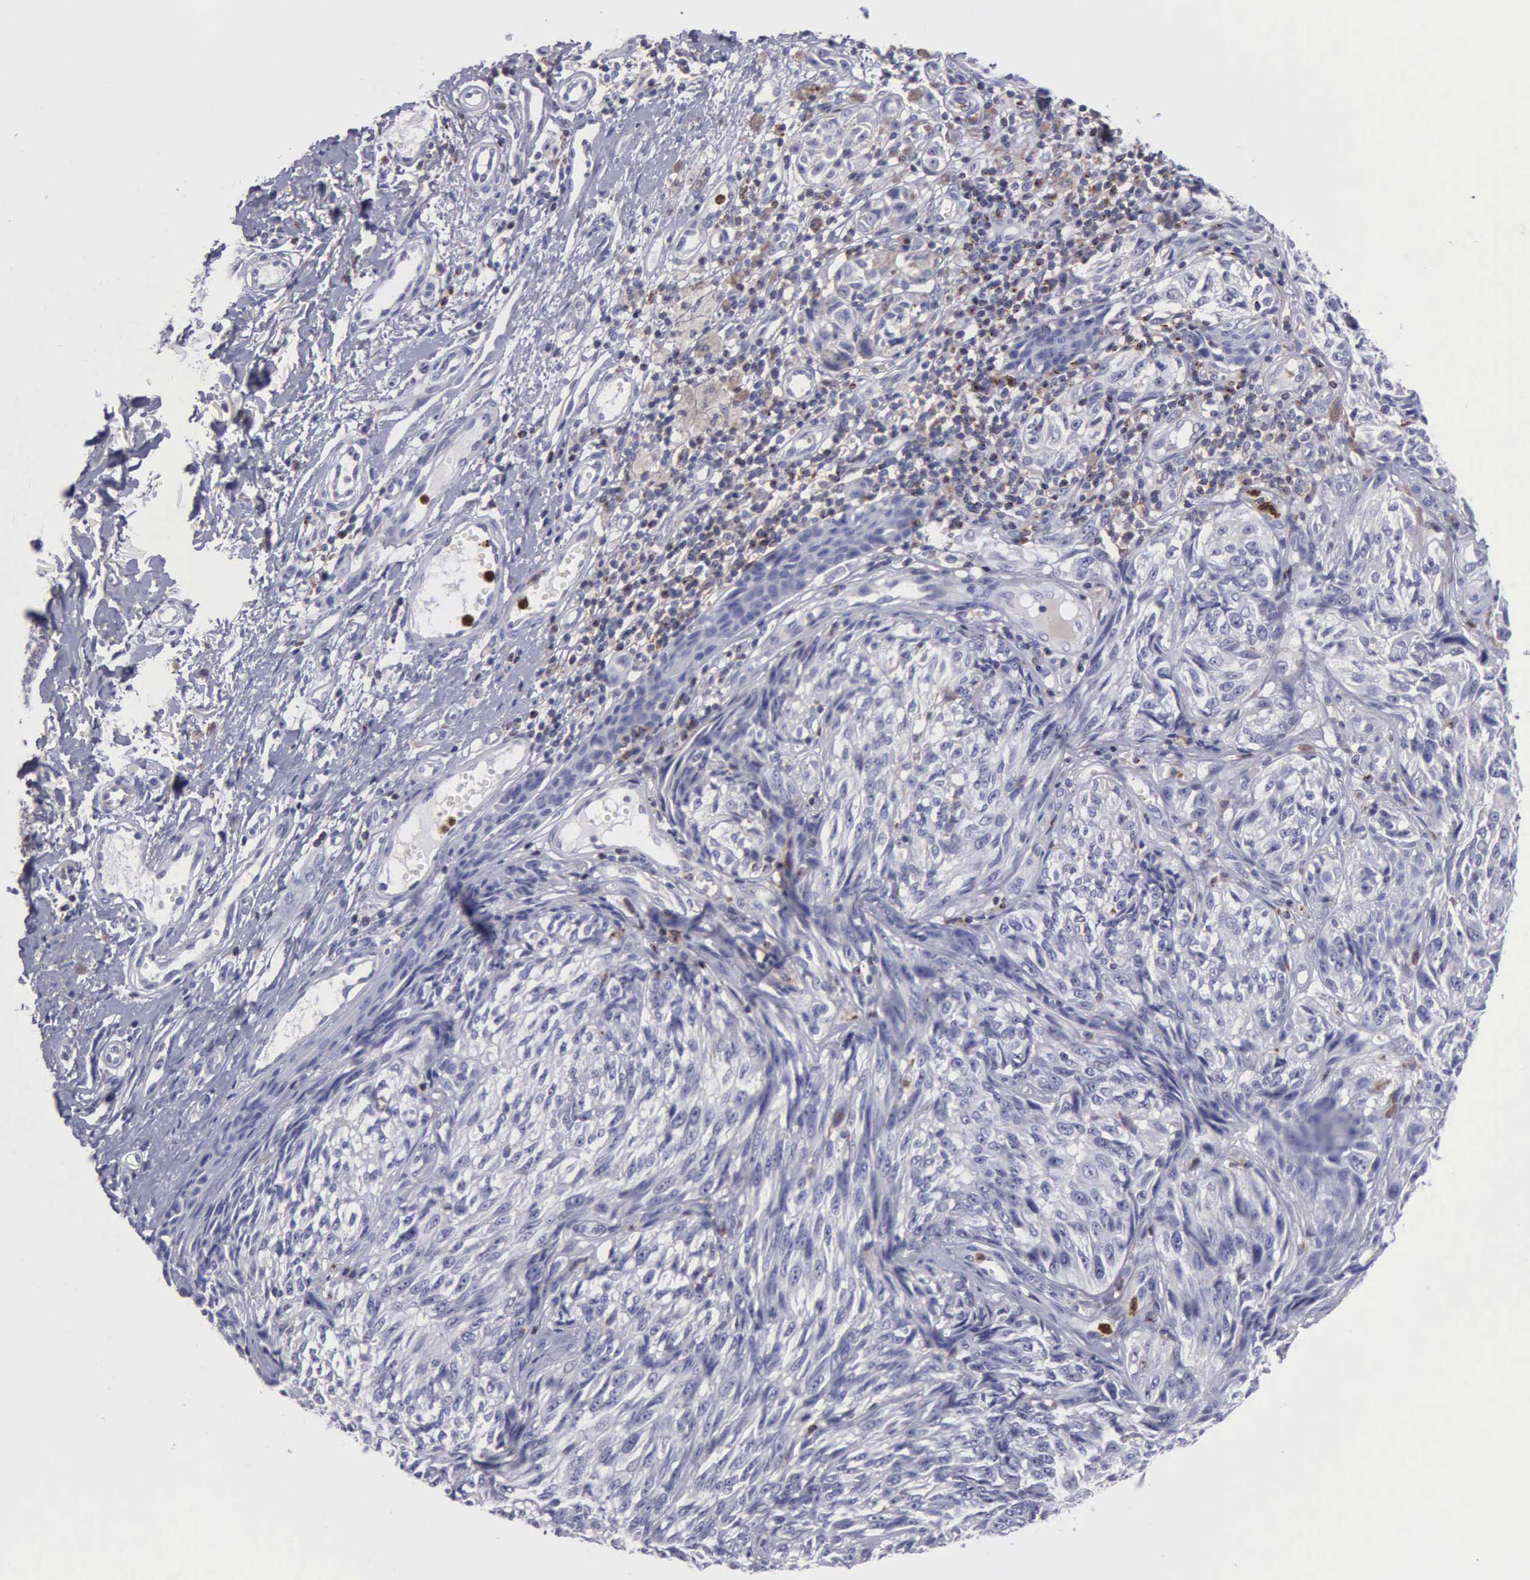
{"staining": {"intensity": "negative", "quantity": "none", "location": "none"}, "tissue": "melanoma", "cell_type": "Tumor cells", "image_type": "cancer", "snomed": [{"axis": "morphology", "description": "Malignant melanoma, NOS"}, {"axis": "topography", "description": "Skin"}], "caption": "Malignant melanoma was stained to show a protein in brown. There is no significant expression in tumor cells. (DAB (3,3'-diaminobenzidine) IHC, high magnification).", "gene": "SRGN", "patient": {"sex": "male", "age": 67}}